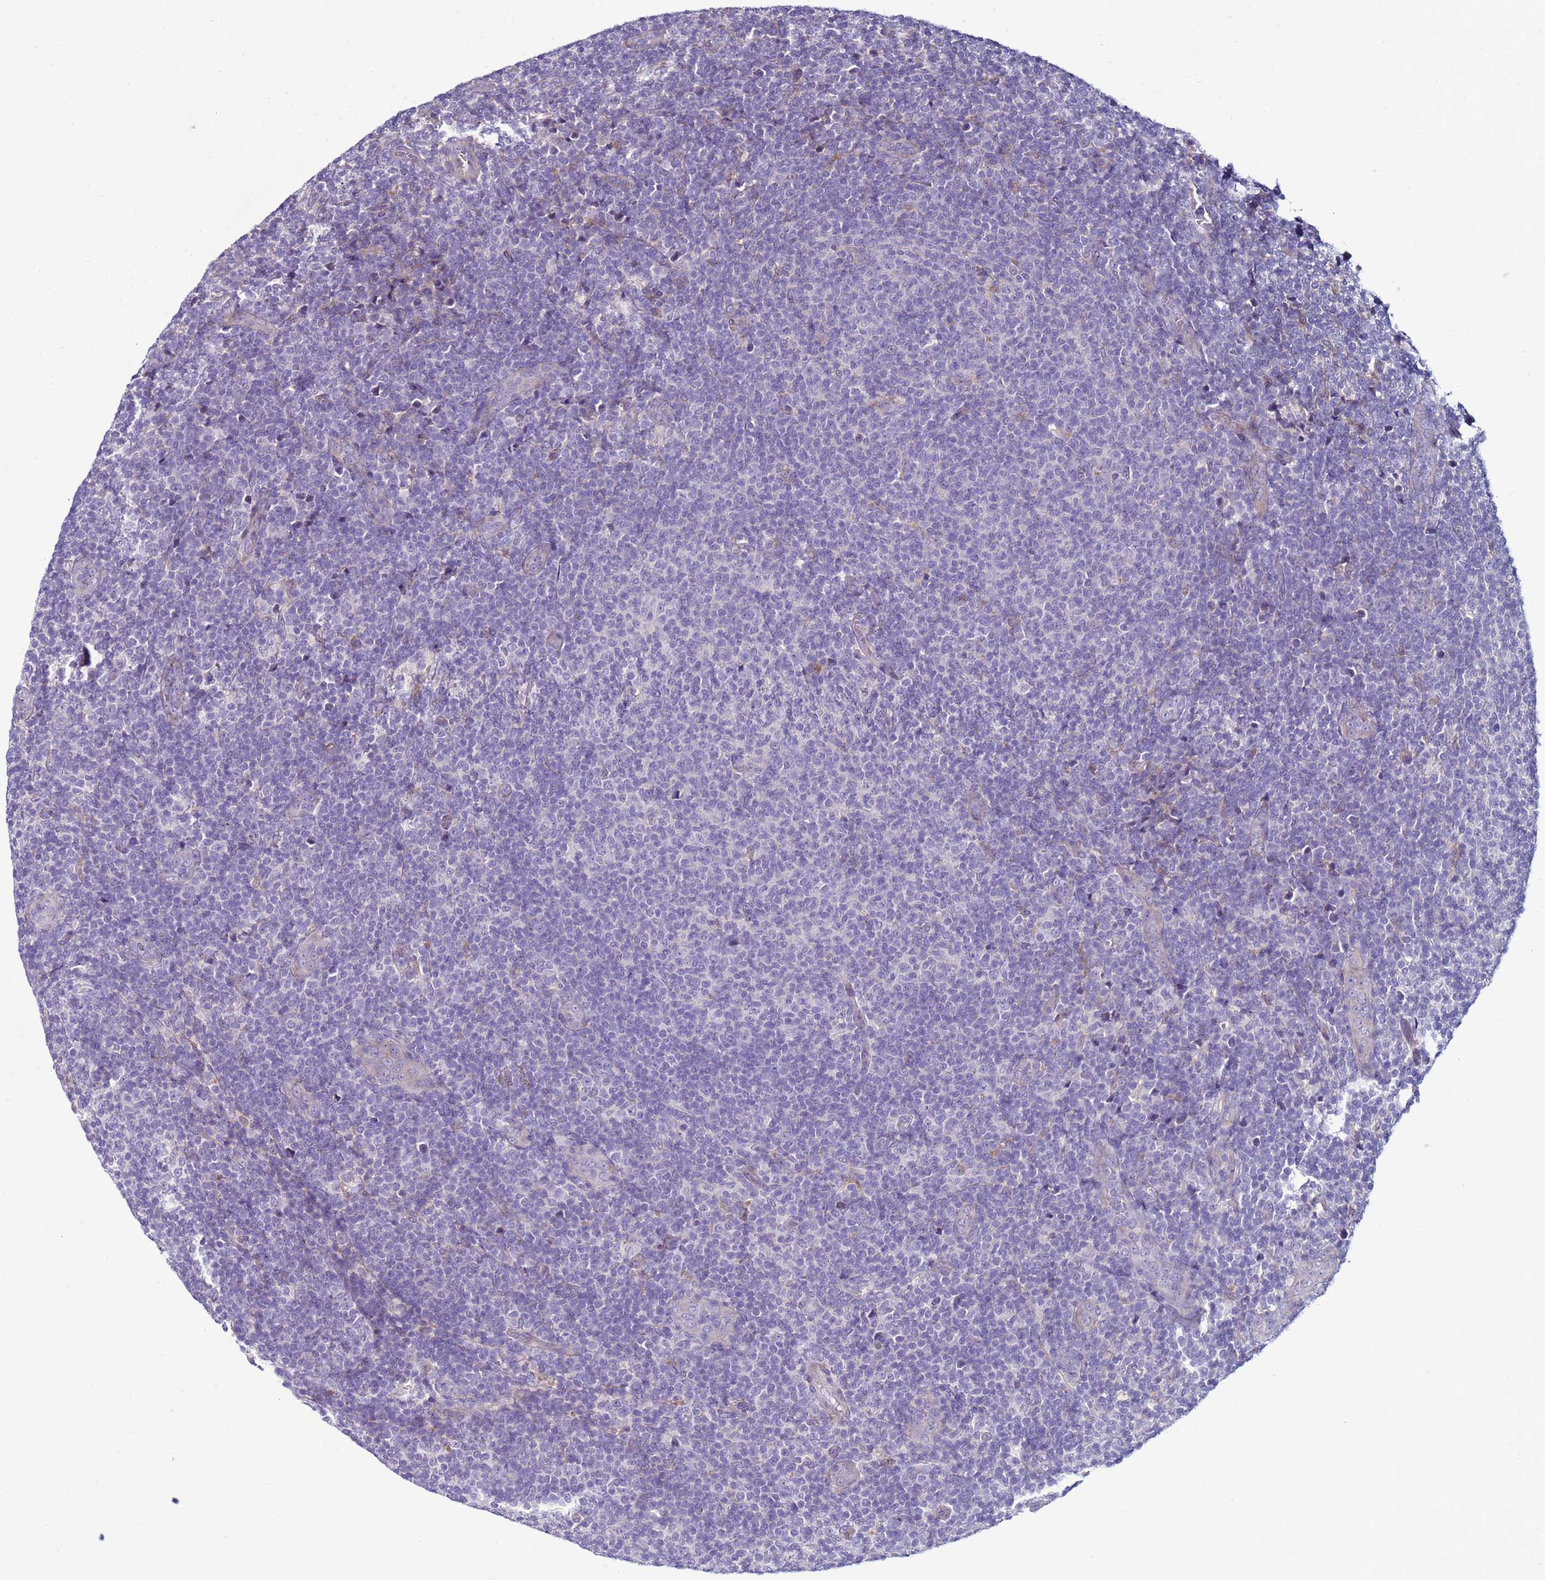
{"staining": {"intensity": "negative", "quantity": "none", "location": "none"}, "tissue": "lymphoma", "cell_type": "Tumor cells", "image_type": "cancer", "snomed": [{"axis": "morphology", "description": "Malignant lymphoma, non-Hodgkin's type, Low grade"}, {"axis": "topography", "description": "Lymph node"}], "caption": "Immunohistochemistry (IHC) histopathology image of human malignant lymphoma, non-Hodgkin's type (low-grade) stained for a protein (brown), which shows no expression in tumor cells.", "gene": "NAT2", "patient": {"sex": "male", "age": 66}}